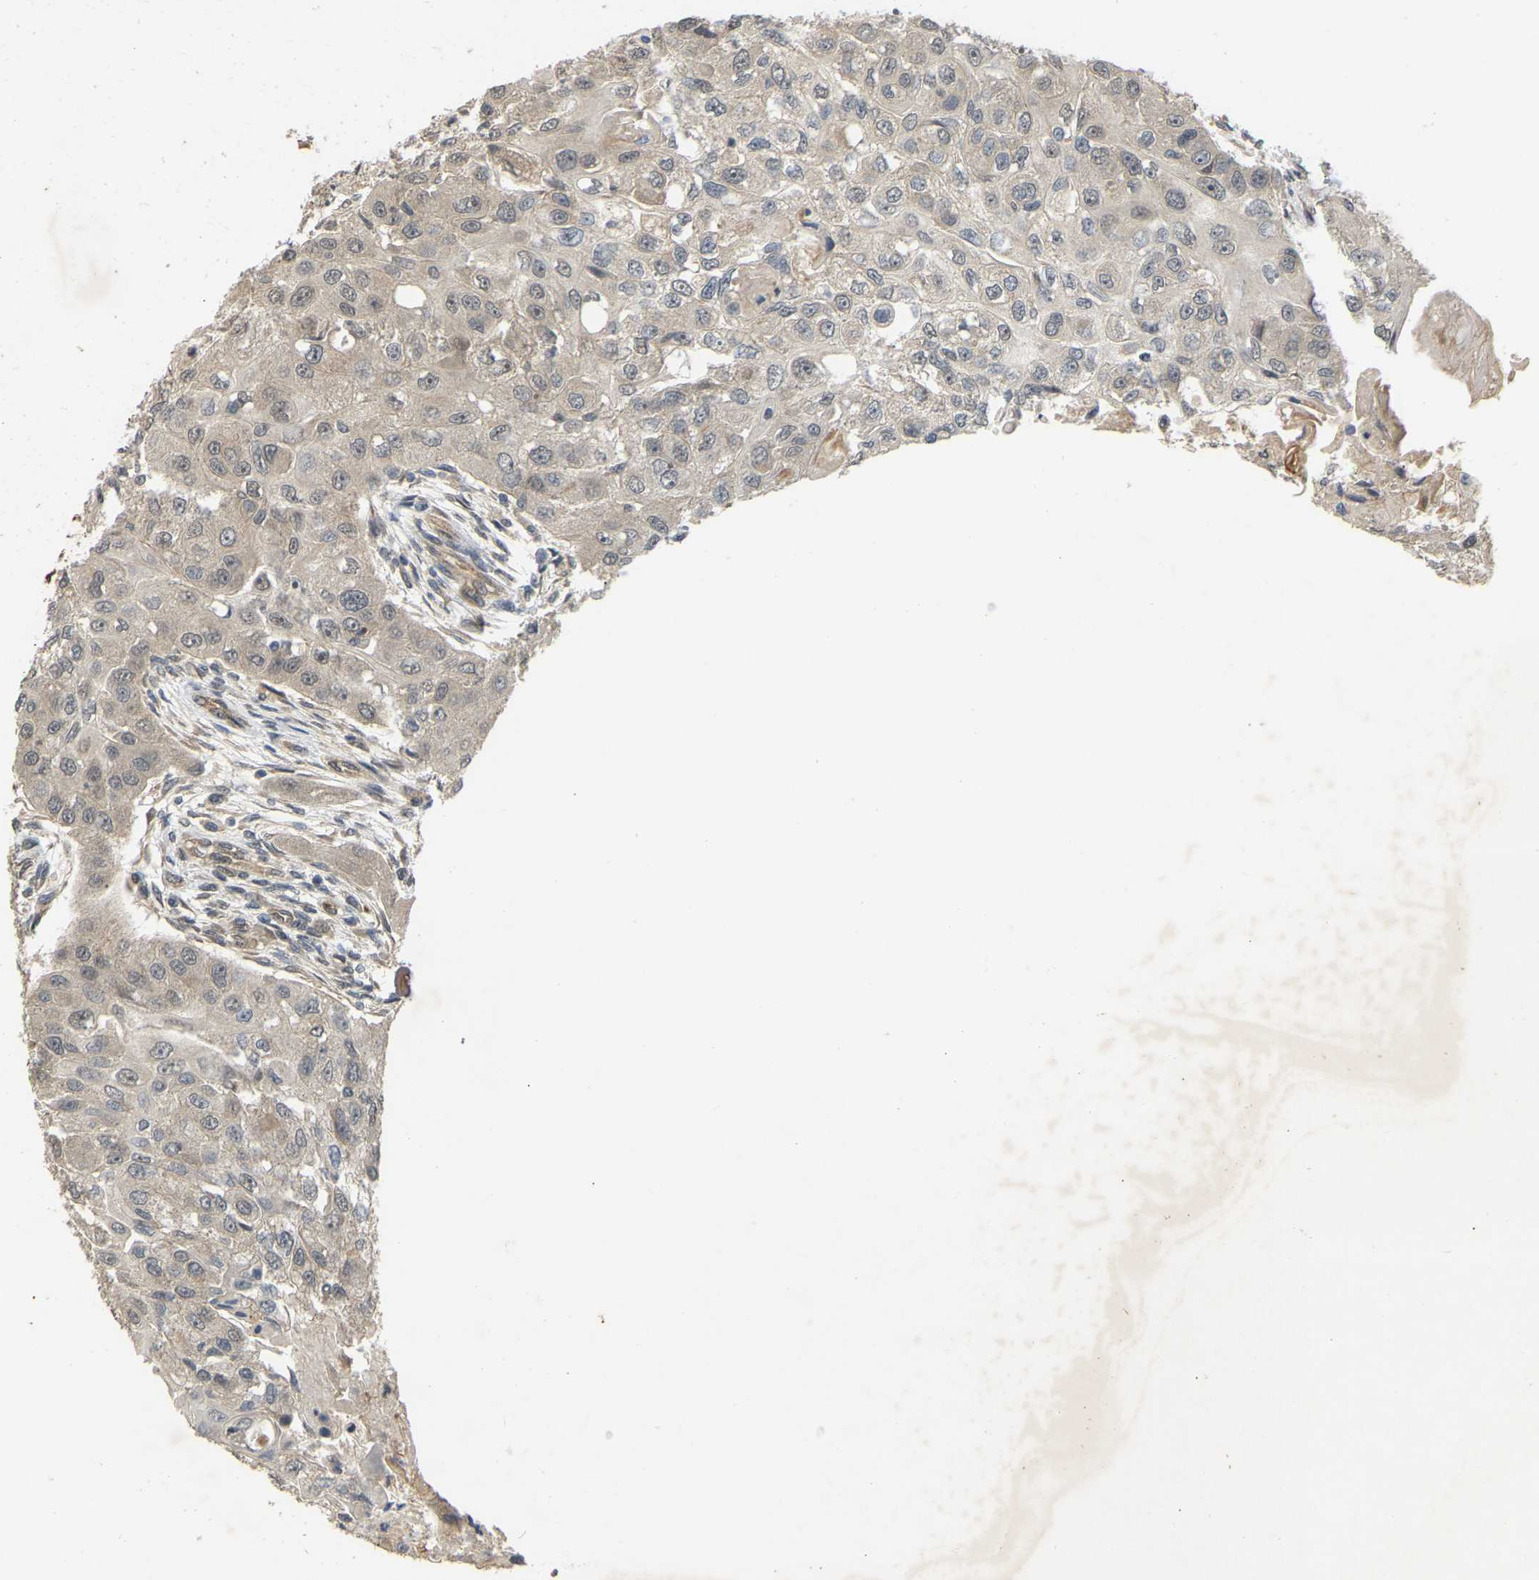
{"staining": {"intensity": "weak", "quantity": ">75%", "location": "cytoplasmic/membranous,nuclear"}, "tissue": "head and neck cancer", "cell_type": "Tumor cells", "image_type": "cancer", "snomed": [{"axis": "morphology", "description": "Normal tissue, NOS"}, {"axis": "morphology", "description": "Squamous cell carcinoma, NOS"}, {"axis": "topography", "description": "Skeletal muscle"}, {"axis": "topography", "description": "Head-Neck"}], "caption": "Protein staining shows weak cytoplasmic/membranous and nuclear expression in about >75% of tumor cells in squamous cell carcinoma (head and neck).", "gene": "LIMK2", "patient": {"sex": "male", "age": 51}}